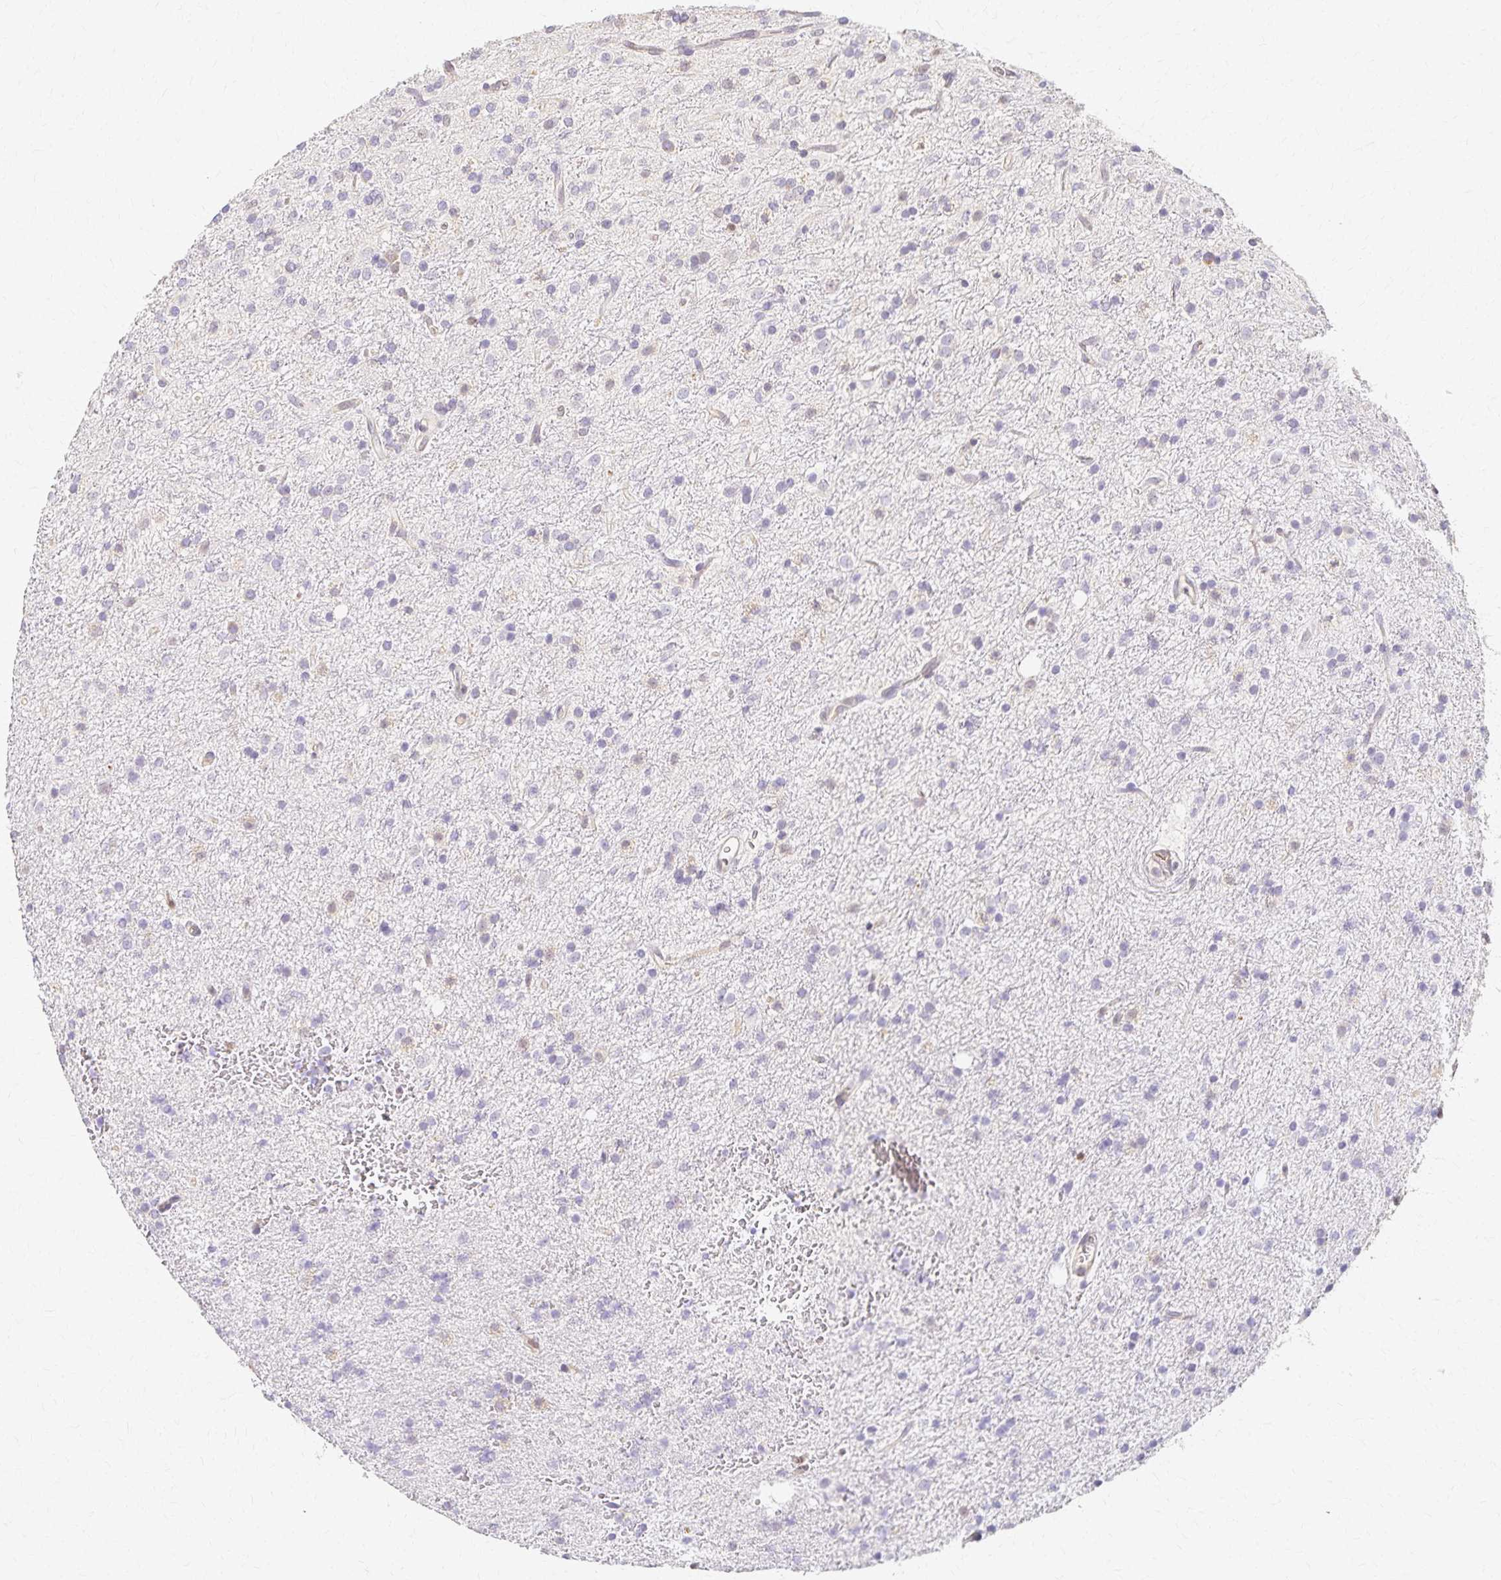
{"staining": {"intensity": "weak", "quantity": "<25%", "location": "nuclear"}, "tissue": "glioma", "cell_type": "Tumor cells", "image_type": "cancer", "snomed": [{"axis": "morphology", "description": "Glioma, malignant, Low grade"}, {"axis": "topography", "description": "Brain"}], "caption": "A photomicrograph of human glioma is negative for staining in tumor cells.", "gene": "AZGP1", "patient": {"sex": "female", "age": 33}}